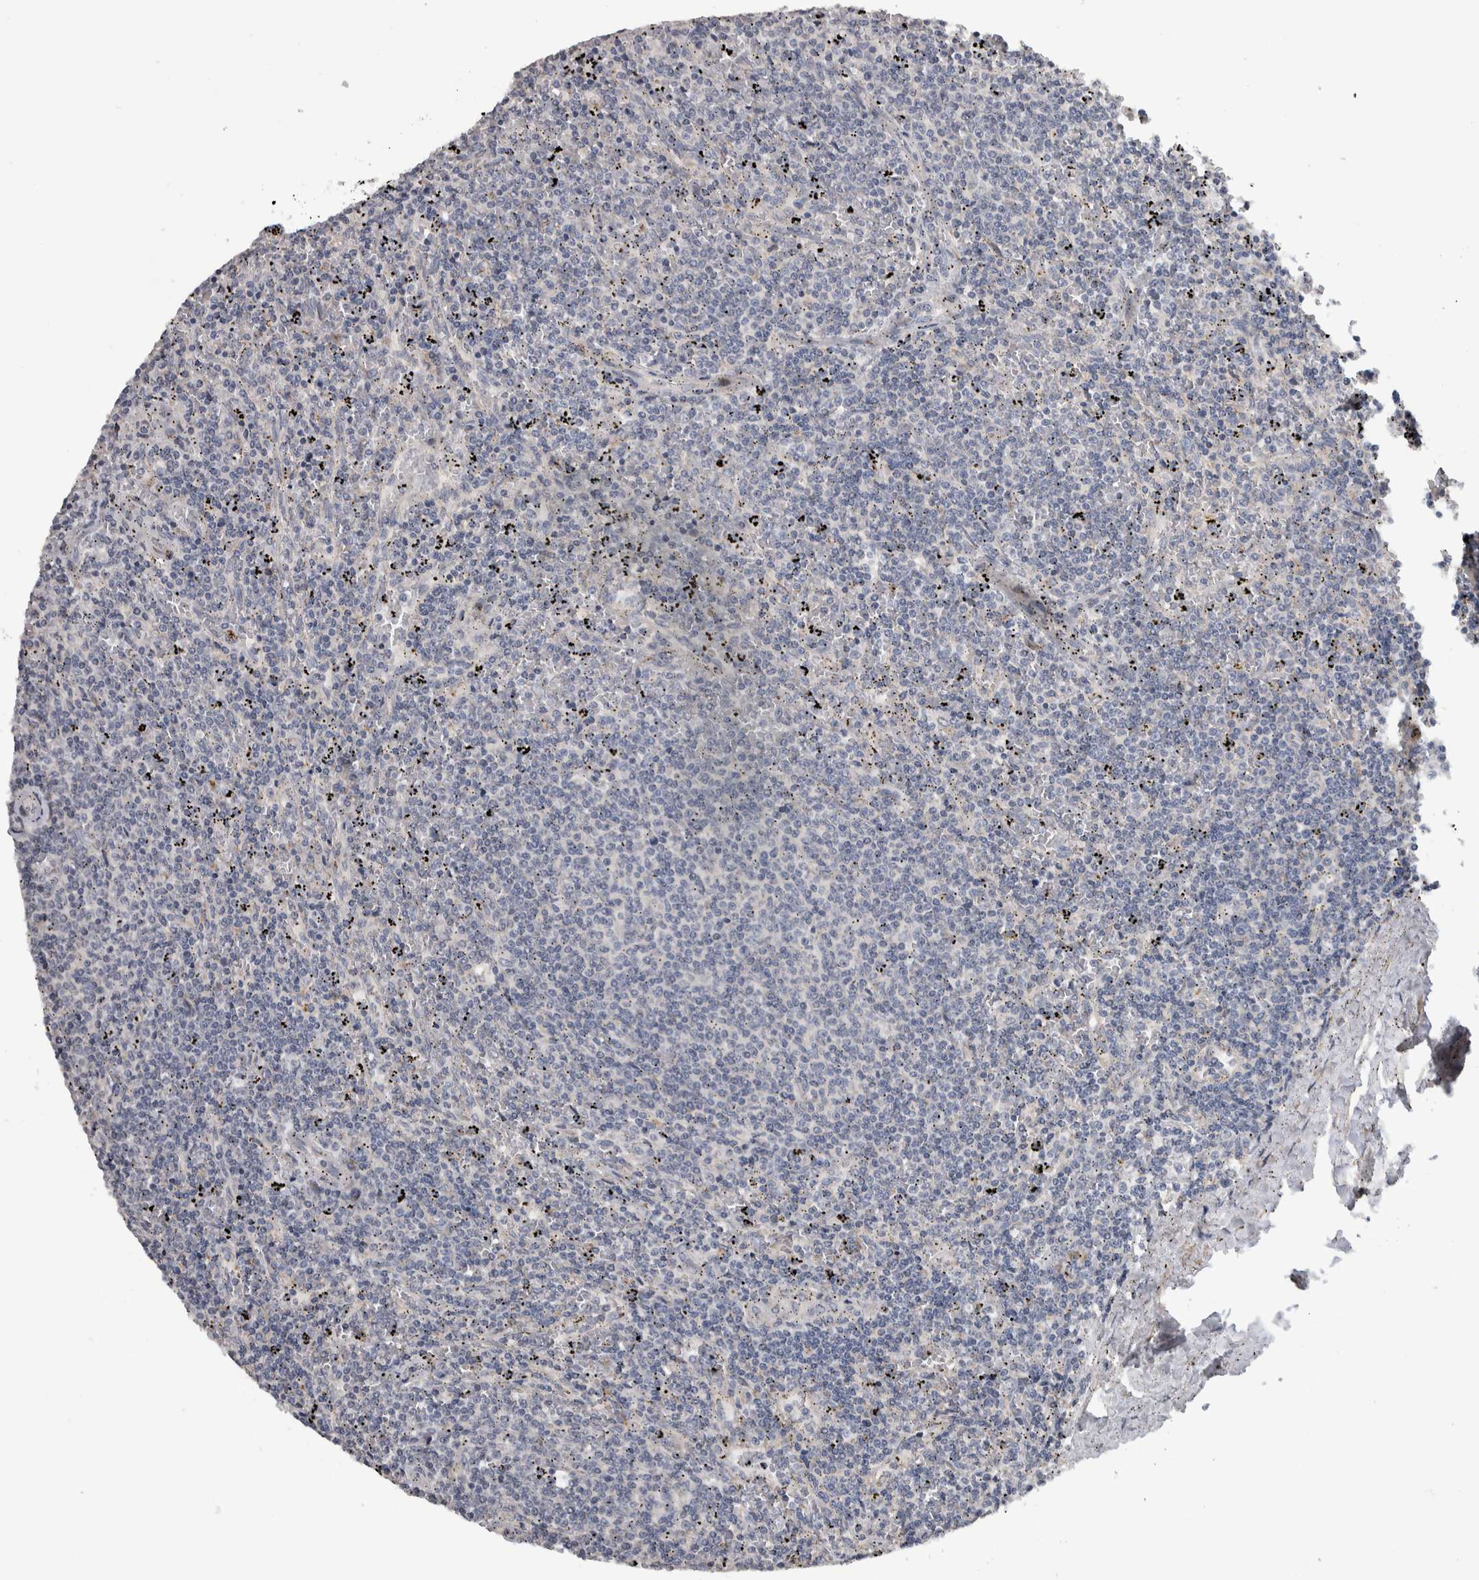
{"staining": {"intensity": "negative", "quantity": "none", "location": "none"}, "tissue": "lymphoma", "cell_type": "Tumor cells", "image_type": "cancer", "snomed": [{"axis": "morphology", "description": "Malignant lymphoma, non-Hodgkin's type, Low grade"}, {"axis": "topography", "description": "Spleen"}], "caption": "IHC of low-grade malignant lymphoma, non-Hodgkin's type displays no staining in tumor cells. The staining is performed using DAB (3,3'-diaminobenzidine) brown chromogen with nuclei counter-stained in using hematoxylin.", "gene": "FAM83G", "patient": {"sex": "female", "age": 50}}